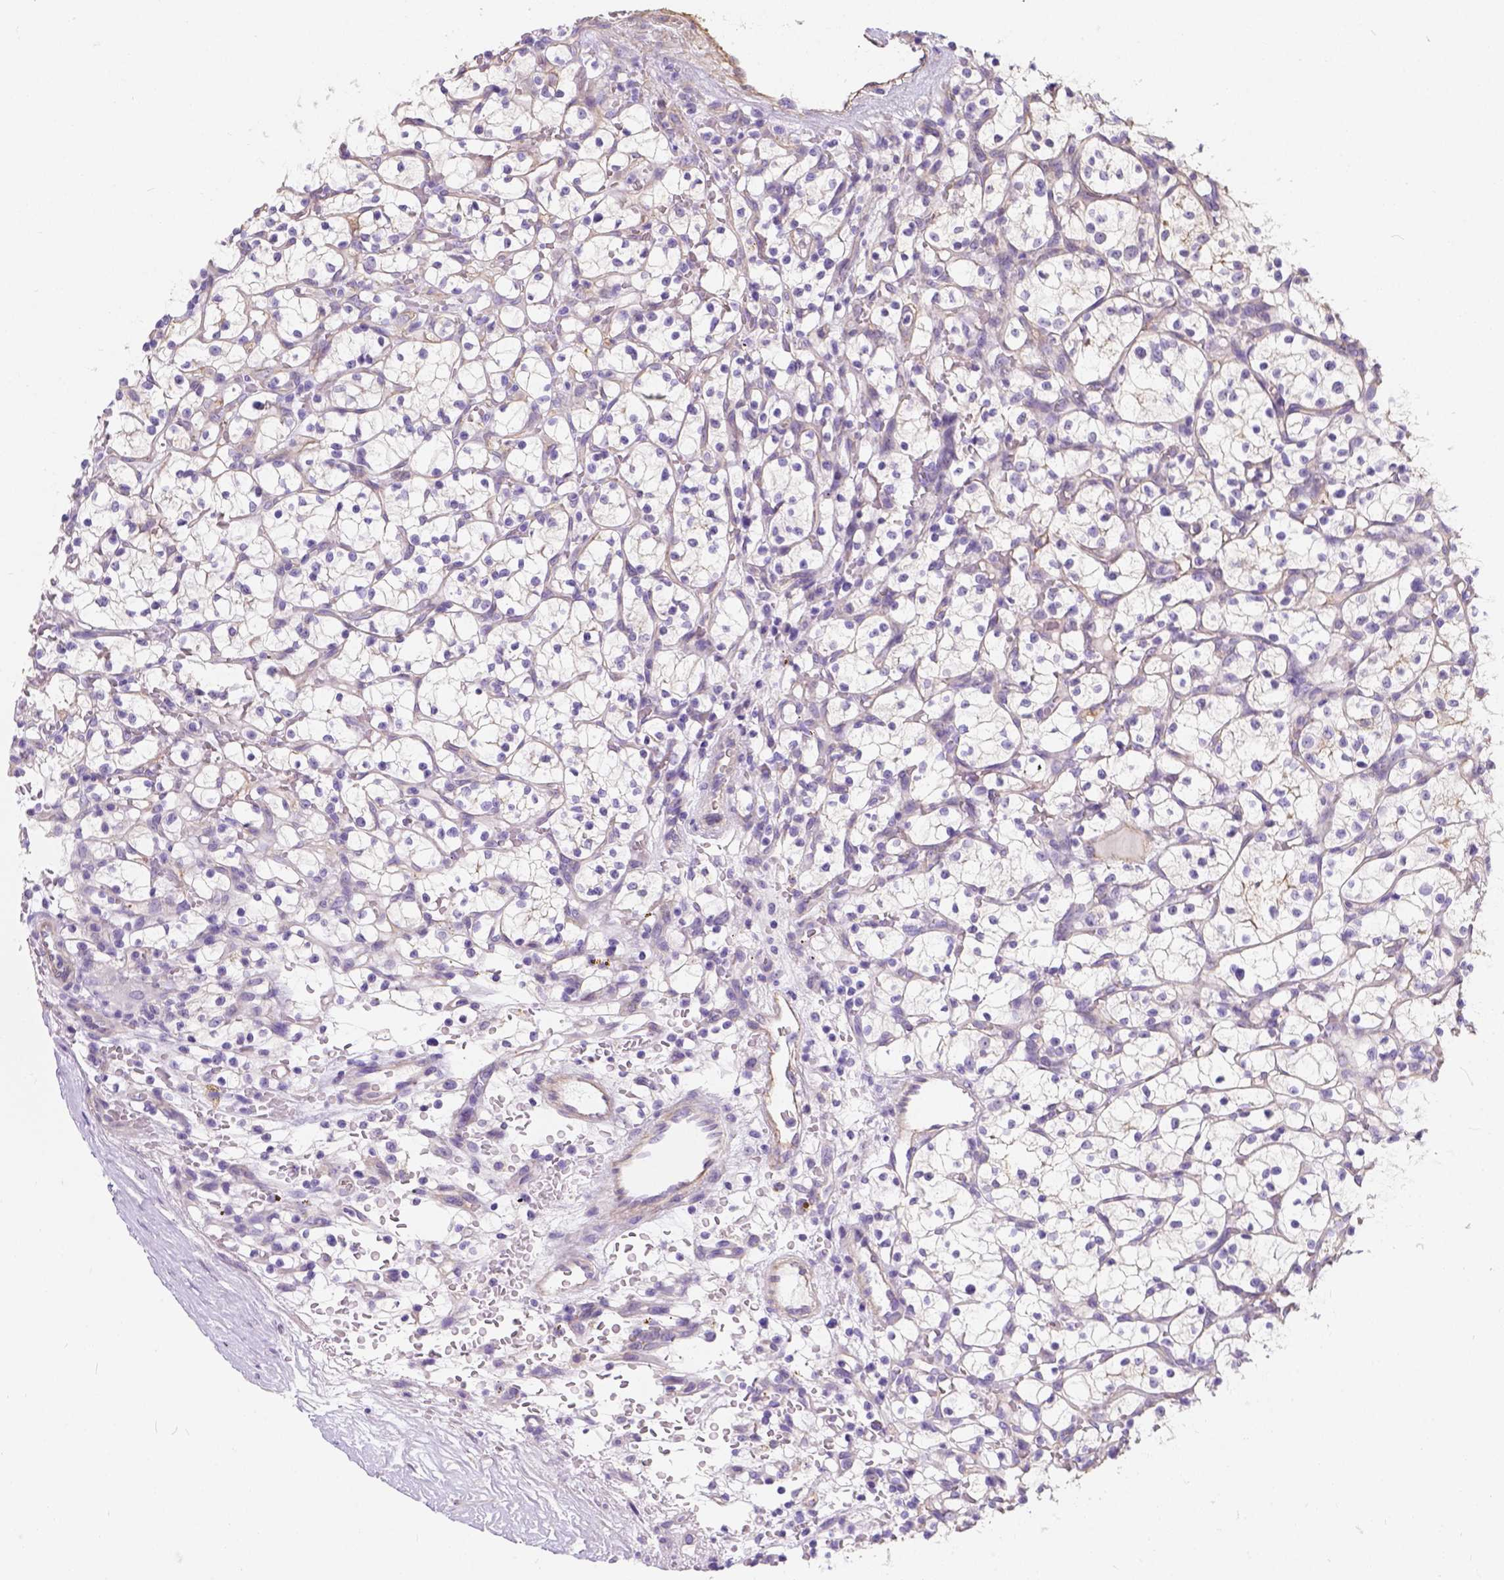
{"staining": {"intensity": "negative", "quantity": "none", "location": "none"}, "tissue": "renal cancer", "cell_type": "Tumor cells", "image_type": "cancer", "snomed": [{"axis": "morphology", "description": "Adenocarcinoma, NOS"}, {"axis": "topography", "description": "Kidney"}], "caption": "Tumor cells are negative for protein expression in human adenocarcinoma (renal). The staining is performed using DAB brown chromogen with nuclei counter-stained in using hematoxylin.", "gene": "PHF7", "patient": {"sex": "female", "age": 64}}